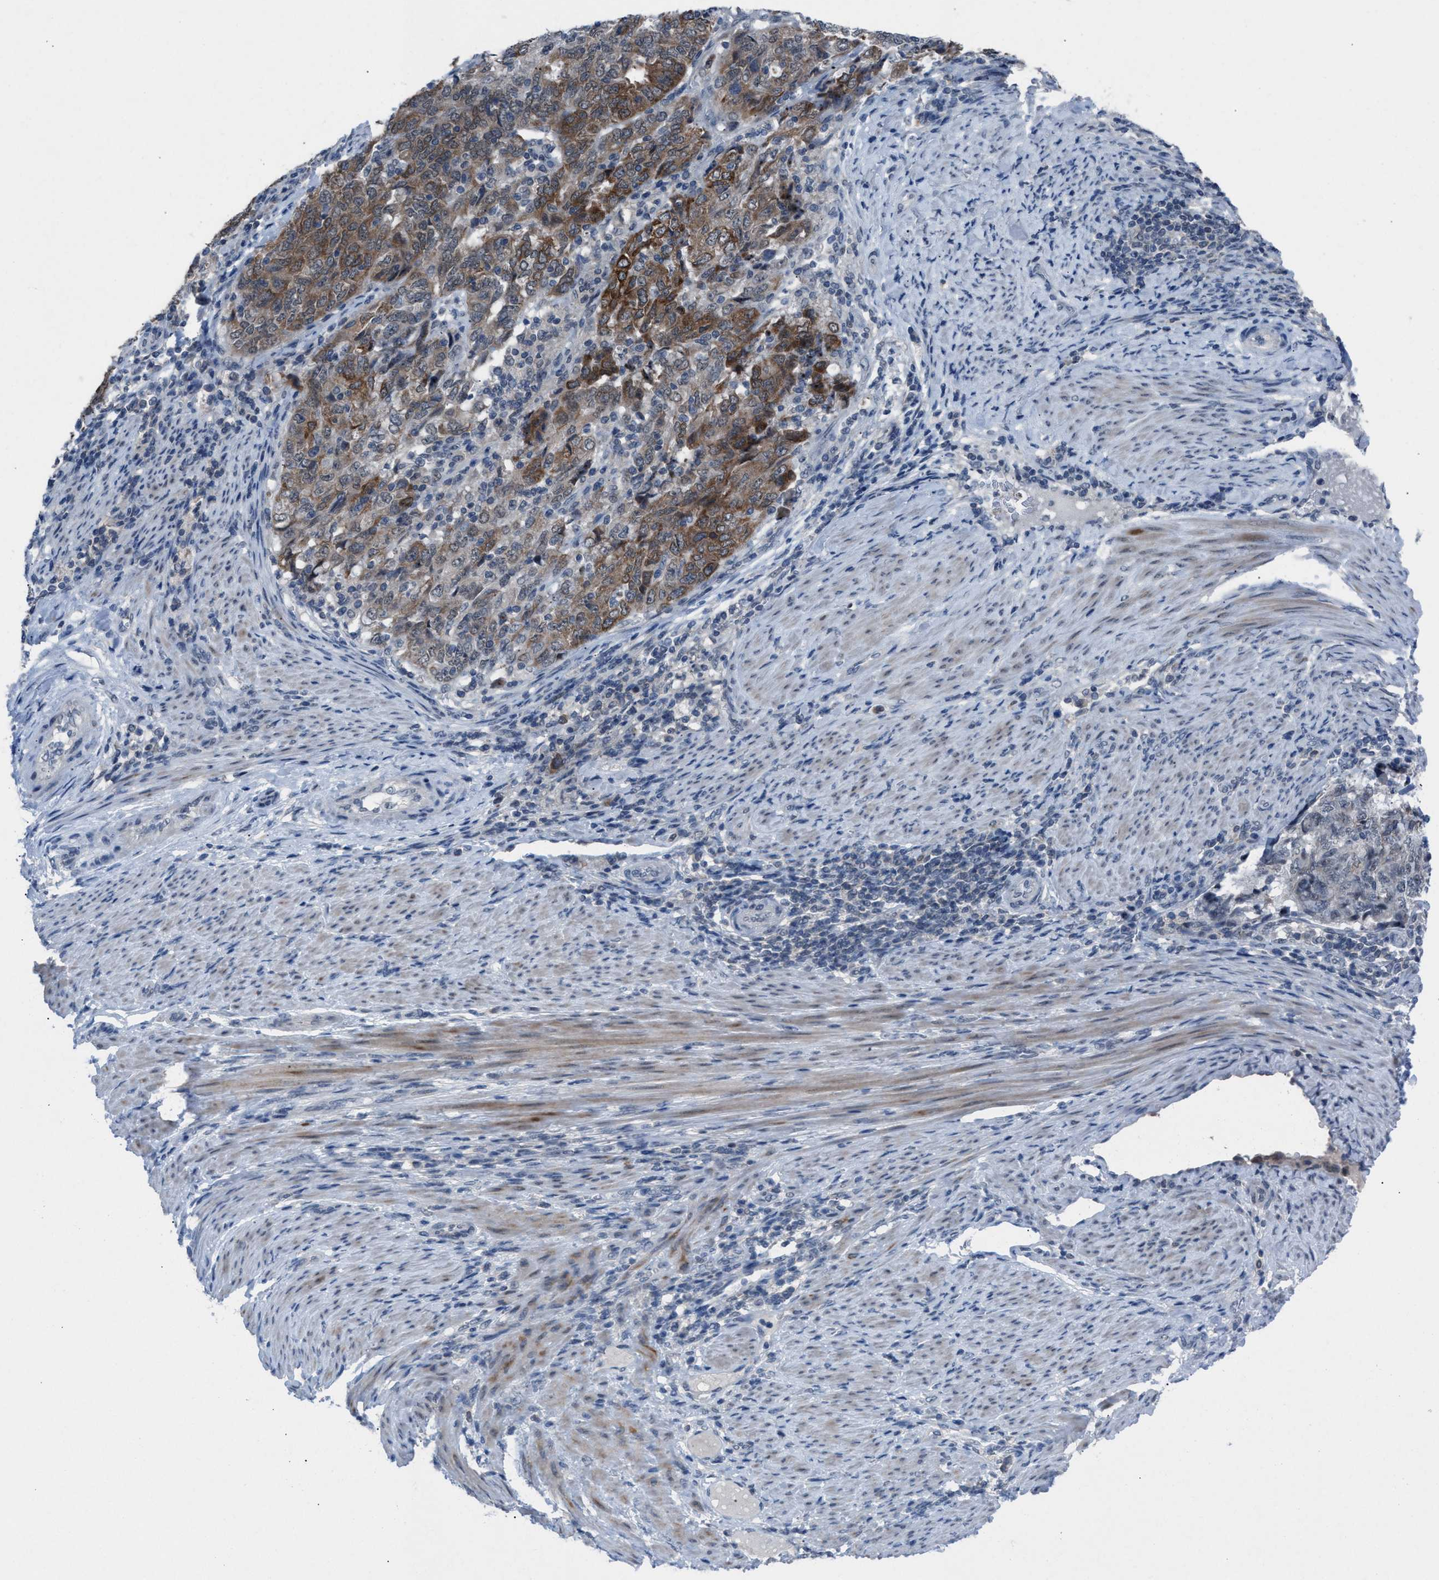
{"staining": {"intensity": "moderate", "quantity": "25%-75%", "location": "cytoplasmic/membranous"}, "tissue": "endometrial cancer", "cell_type": "Tumor cells", "image_type": "cancer", "snomed": [{"axis": "morphology", "description": "Adenocarcinoma, NOS"}, {"axis": "topography", "description": "Endometrium"}], "caption": "A medium amount of moderate cytoplasmic/membranous positivity is present in about 25%-75% of tumor cells in endometrial adenocarcinoma tissue.", "gene": "ANAPC11", "patient": {"sex": "female", "age": 80}}